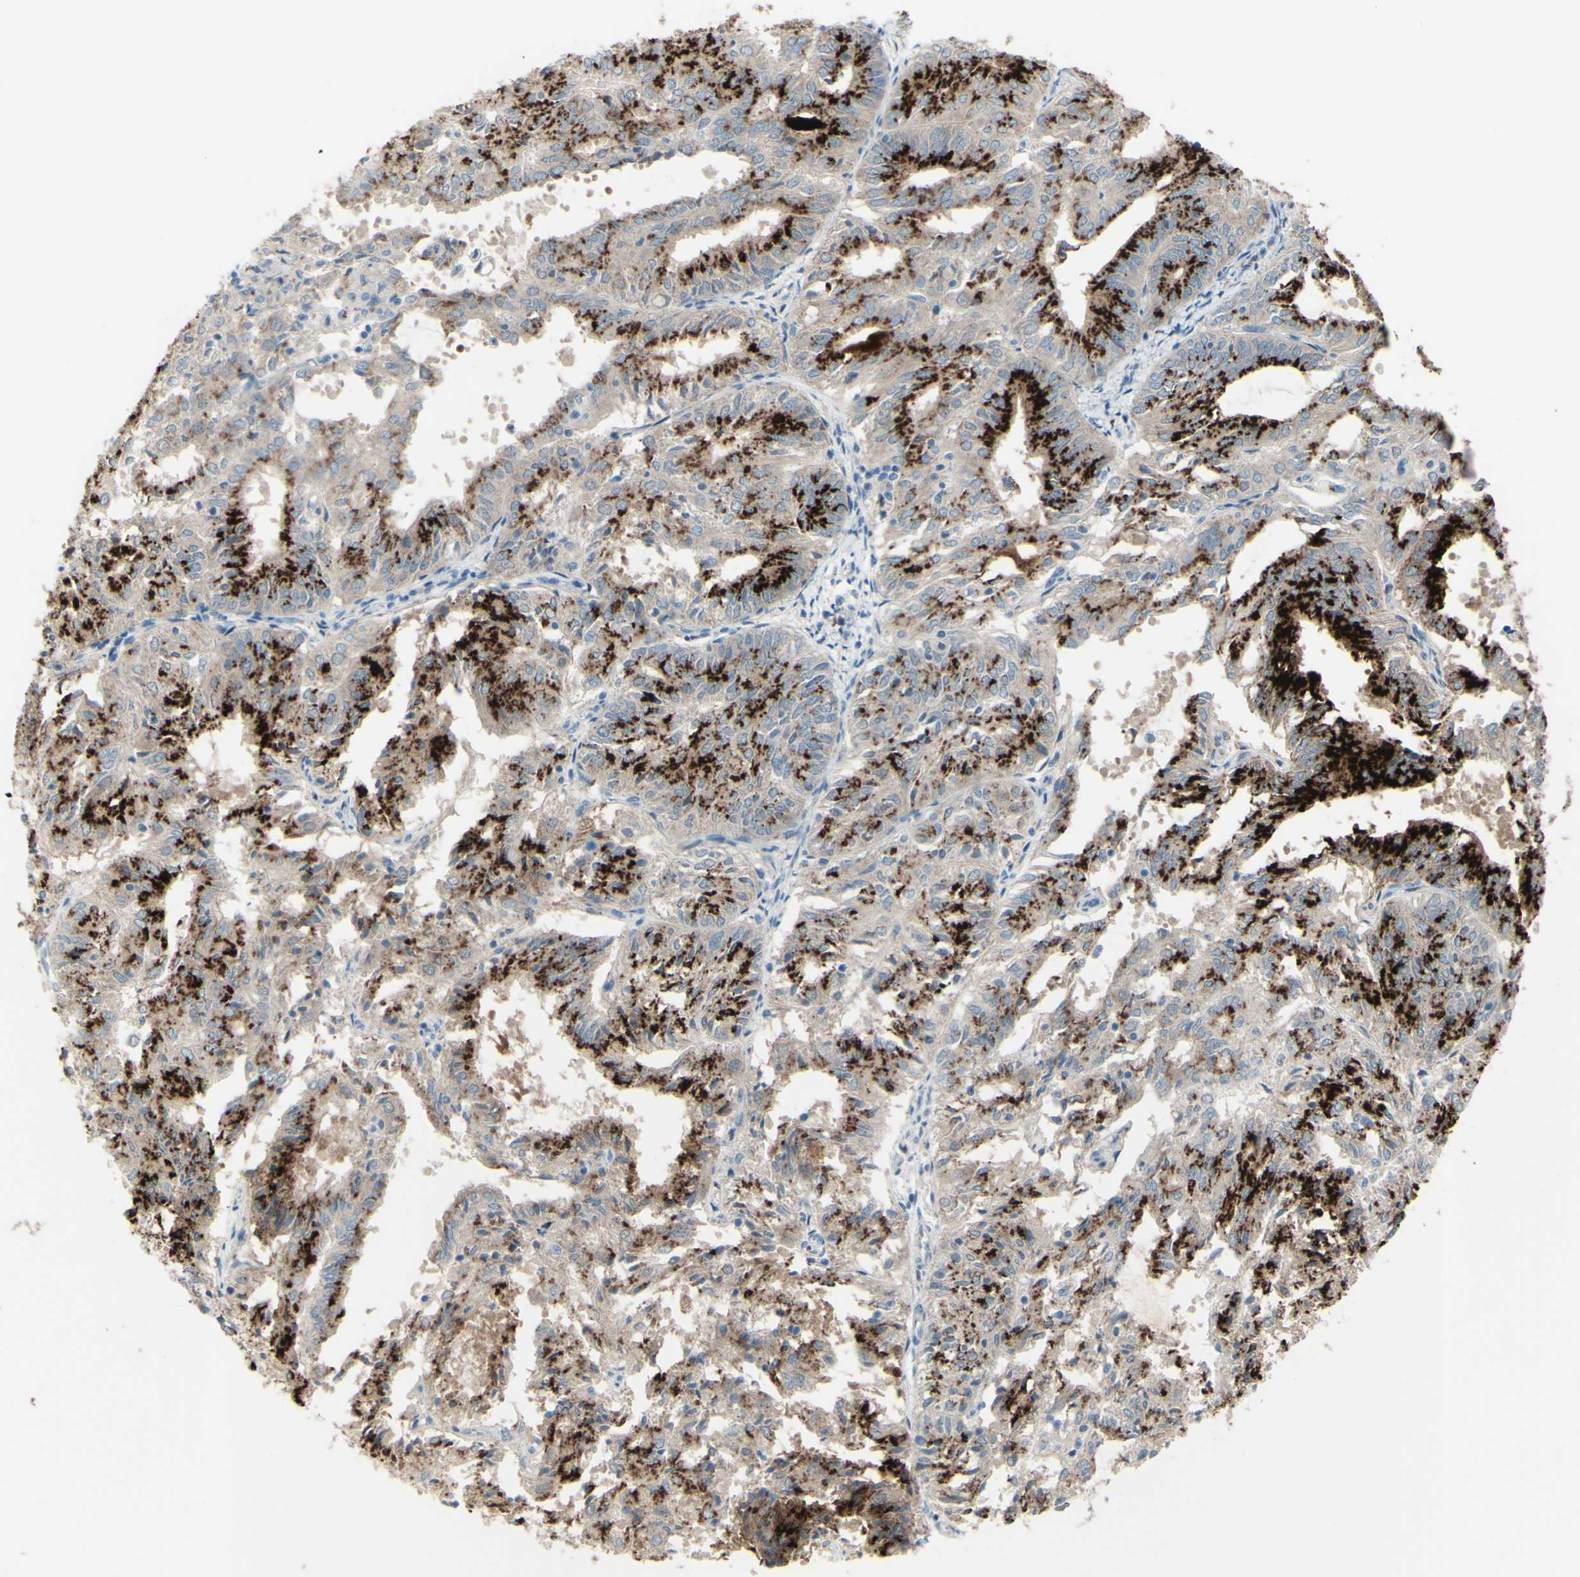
{"staining": {"intensity": "strong", "quantity": ">75%", "location": "cytoplasmic/membranous"}, "tissue": "endometrial cancer", "cell_type": "Tumor cells", "image_type": "cancer", "snomed": [{"axis": "morphology", "description": "Adenocarcinoma, NOS"}, {"axis": "topography", "description": "Uterus"}], "caption": "Protein expression analysis of human adenocarcinoma (endometrial) reveals strong cytoplasmic/membranous positivity in approximately >75% of tumor cells.", "gene": "B4GALT1", "patient": {"sex": "female", "age": 60}}